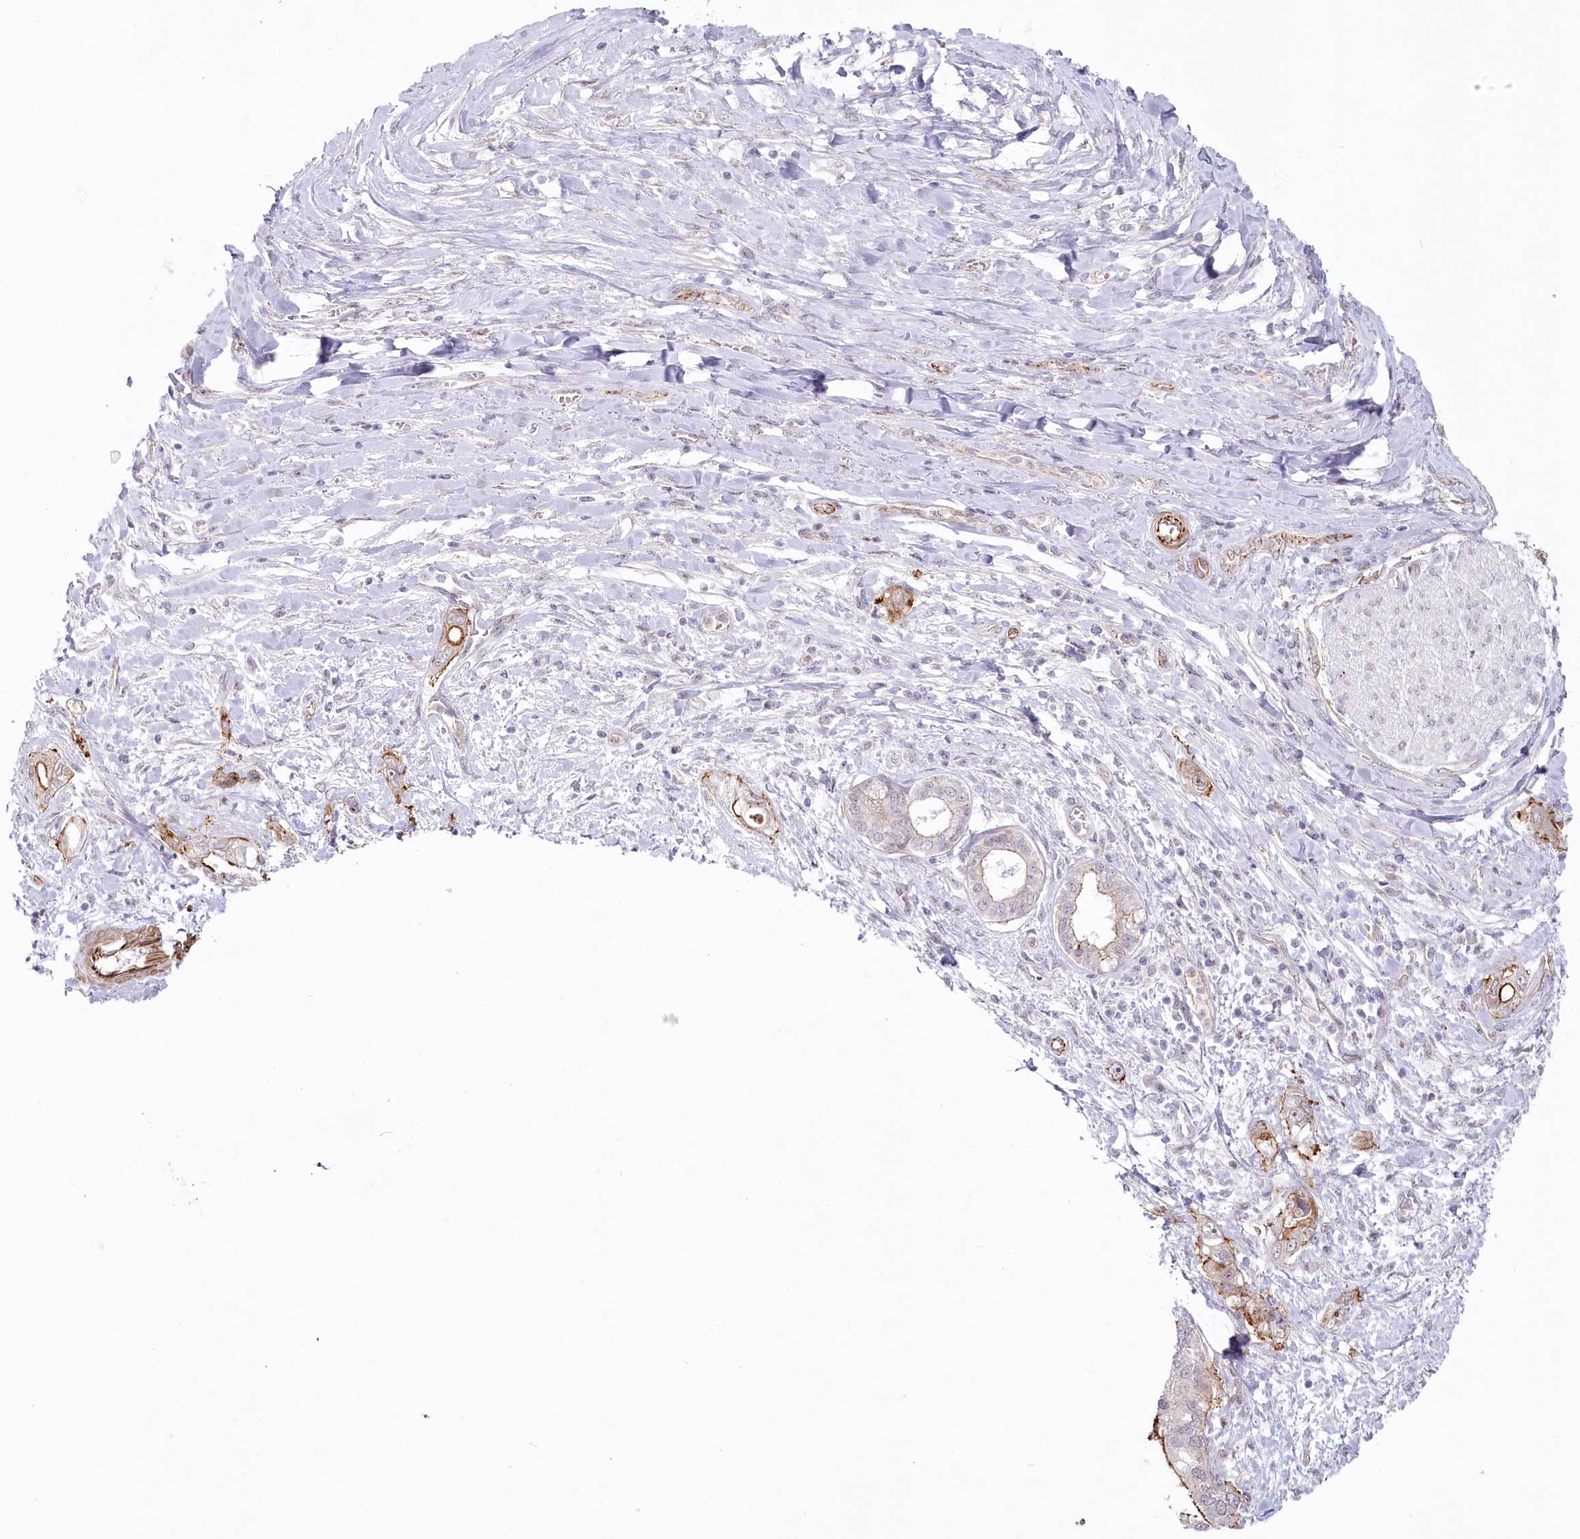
{"staining": {"intensity": "strong", "quantity": "<25%", "location": "cytoplasmic/membranous"}, "tissue": "pancreatic cancer", "cell_type": "Tumor cells", "image_type": "cancer", "snomed": [{"axis": "morphology", "description": "Inflammation, NOS"}, {"axis": "morphology", "description": "Adenocarcinoma, NOS"}, {"axis": "topography", "description": "Pancreas"}], "caption": "Human pancreatic adenocarcinoma stained for a protein (brown) displays strong cytoplasmic/membranous positive positivity in about <25% of tumor cells.", "gene": "ABHD8", "patient": {"sex": "female", "age": 56}}